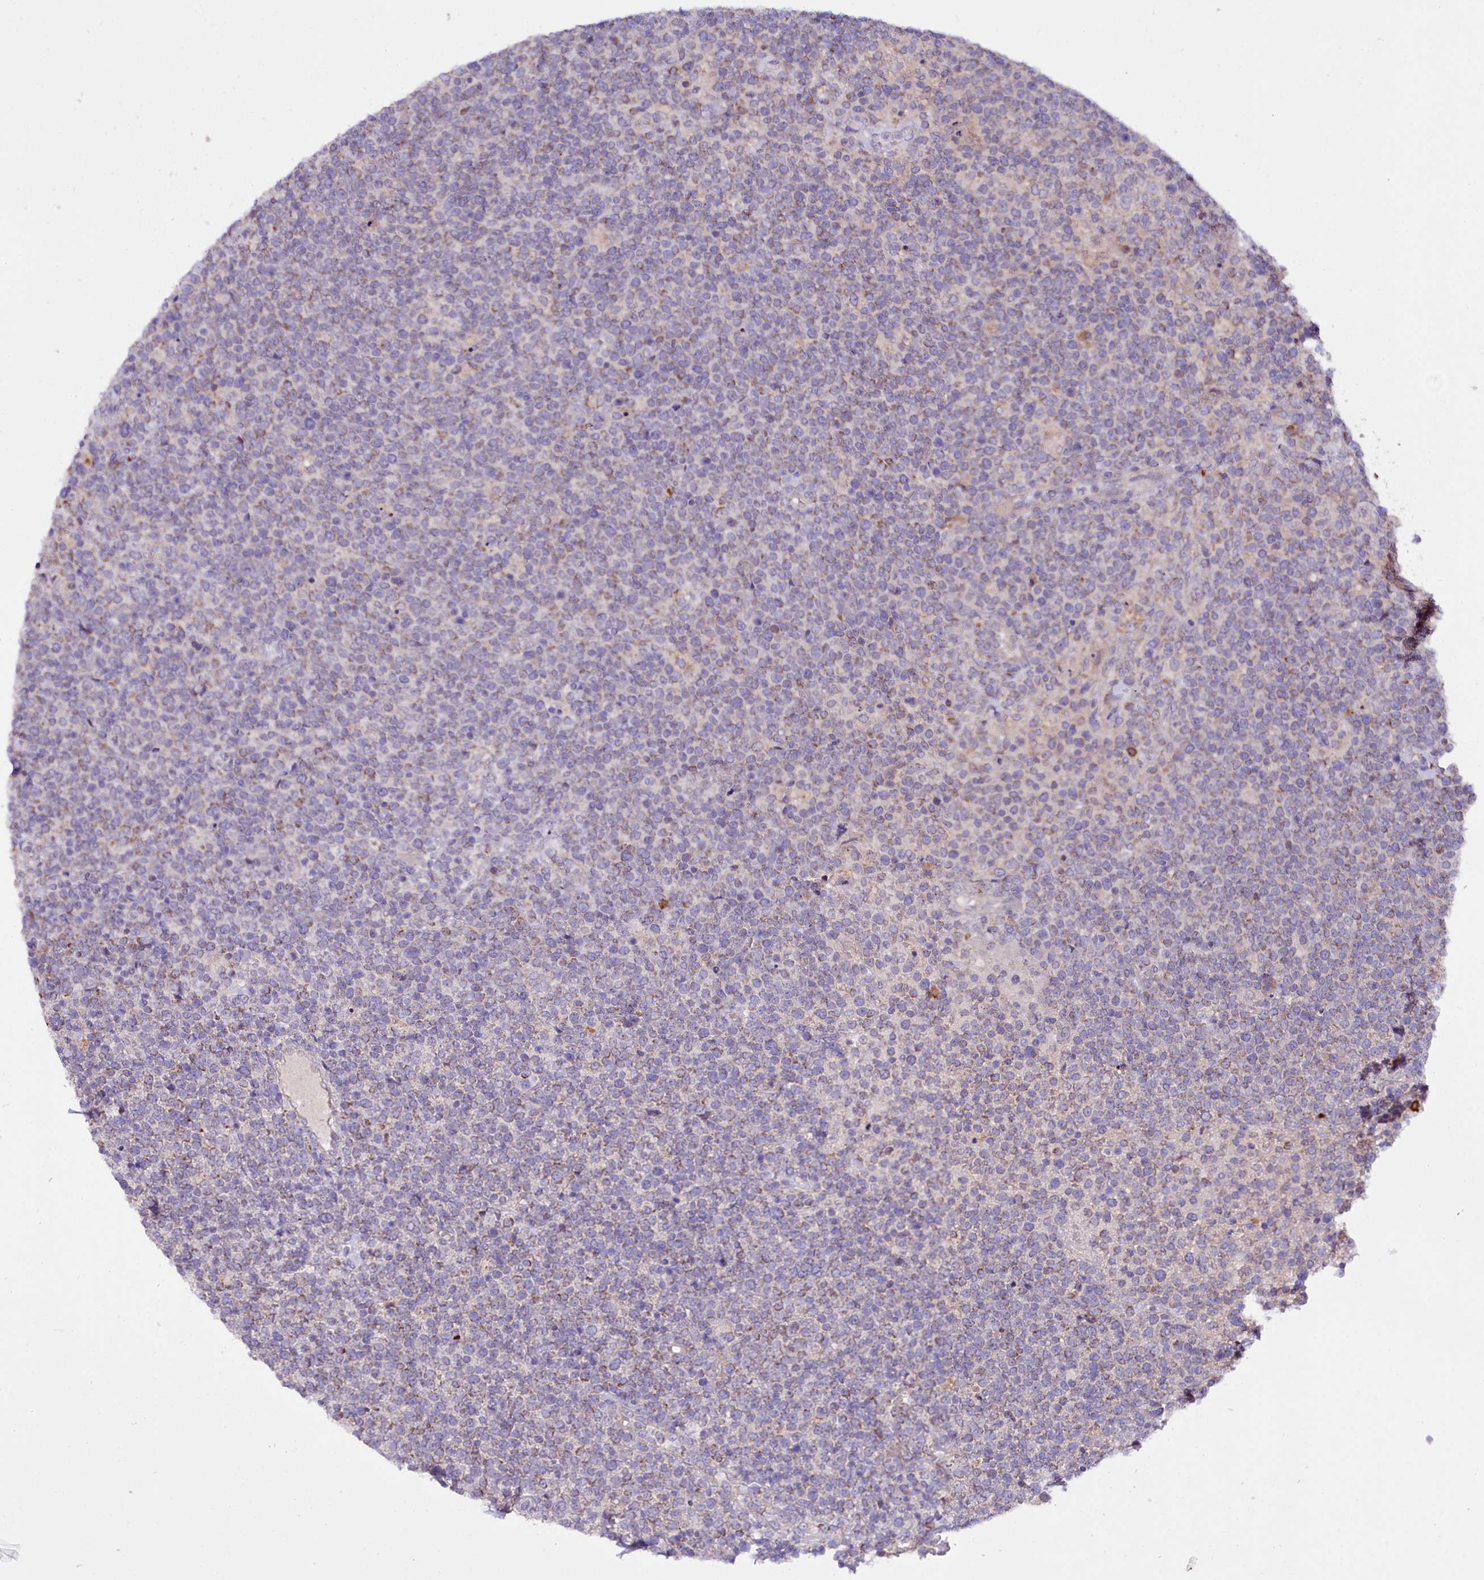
{"staining": {"intensity": "negative", "quantity": "none", "location": "none"}, "tissue": "lymphoma", "cell_type": "Tumor cells", "image_type": "cancer", "snomed": [{"axis": "morphology", "description": "Malignant lymphoma, non-Hodgkin's type, High grade"}, {"axis": "topography", "description": "Lymph node"}], "caption": "An IHC histopathology image of lymphoma is shown. There is no staining in tumor cells of lymphoma. The staining was performed using DAB to visualize the protein expression in brown, while the nuclei were stained in blue with hematoxylin (Magnification: 20x).", "gene": "ZNF45", "patient": {"sex": "male", "age": 61}}